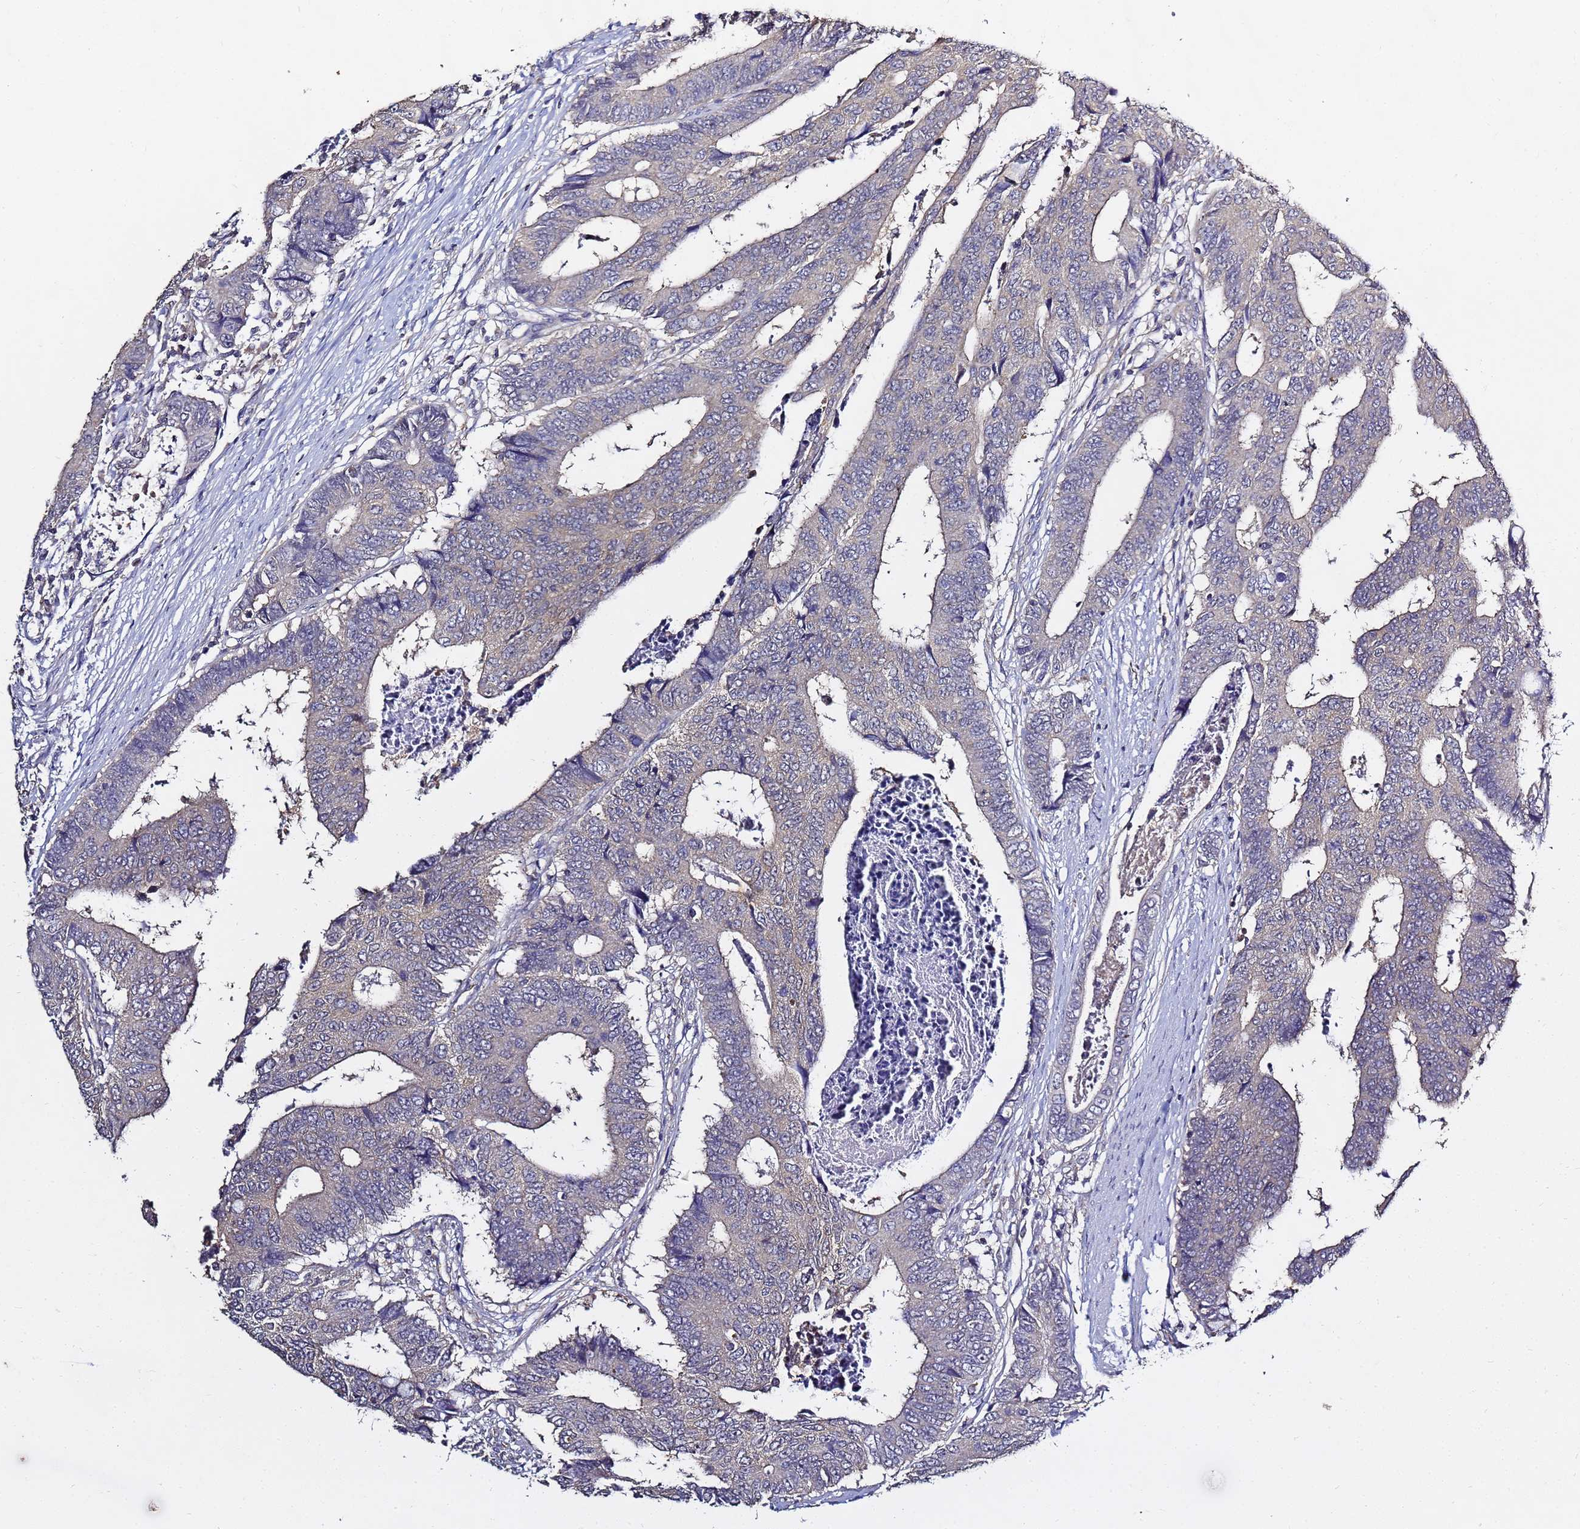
{"staining": {"intensity": "negative", "quantity": "none", "location": "none"}, "tissue": "colorectal cancer", "cell_type": "Tumor cells", "image_type": "cancer", "snomed": [{"axis": "morphology", "description": "Adenocarcinoma, NOS"}, {"axis": "topography", "description": "Rectum"}], "caption": "A histopathology image of human colorectal adenocarcinoma is negative for staining in tumor cells. Nuclei are stained in blue.", "gene": "ENOPH1", "patient": {"sex": "male", "age": 84}}